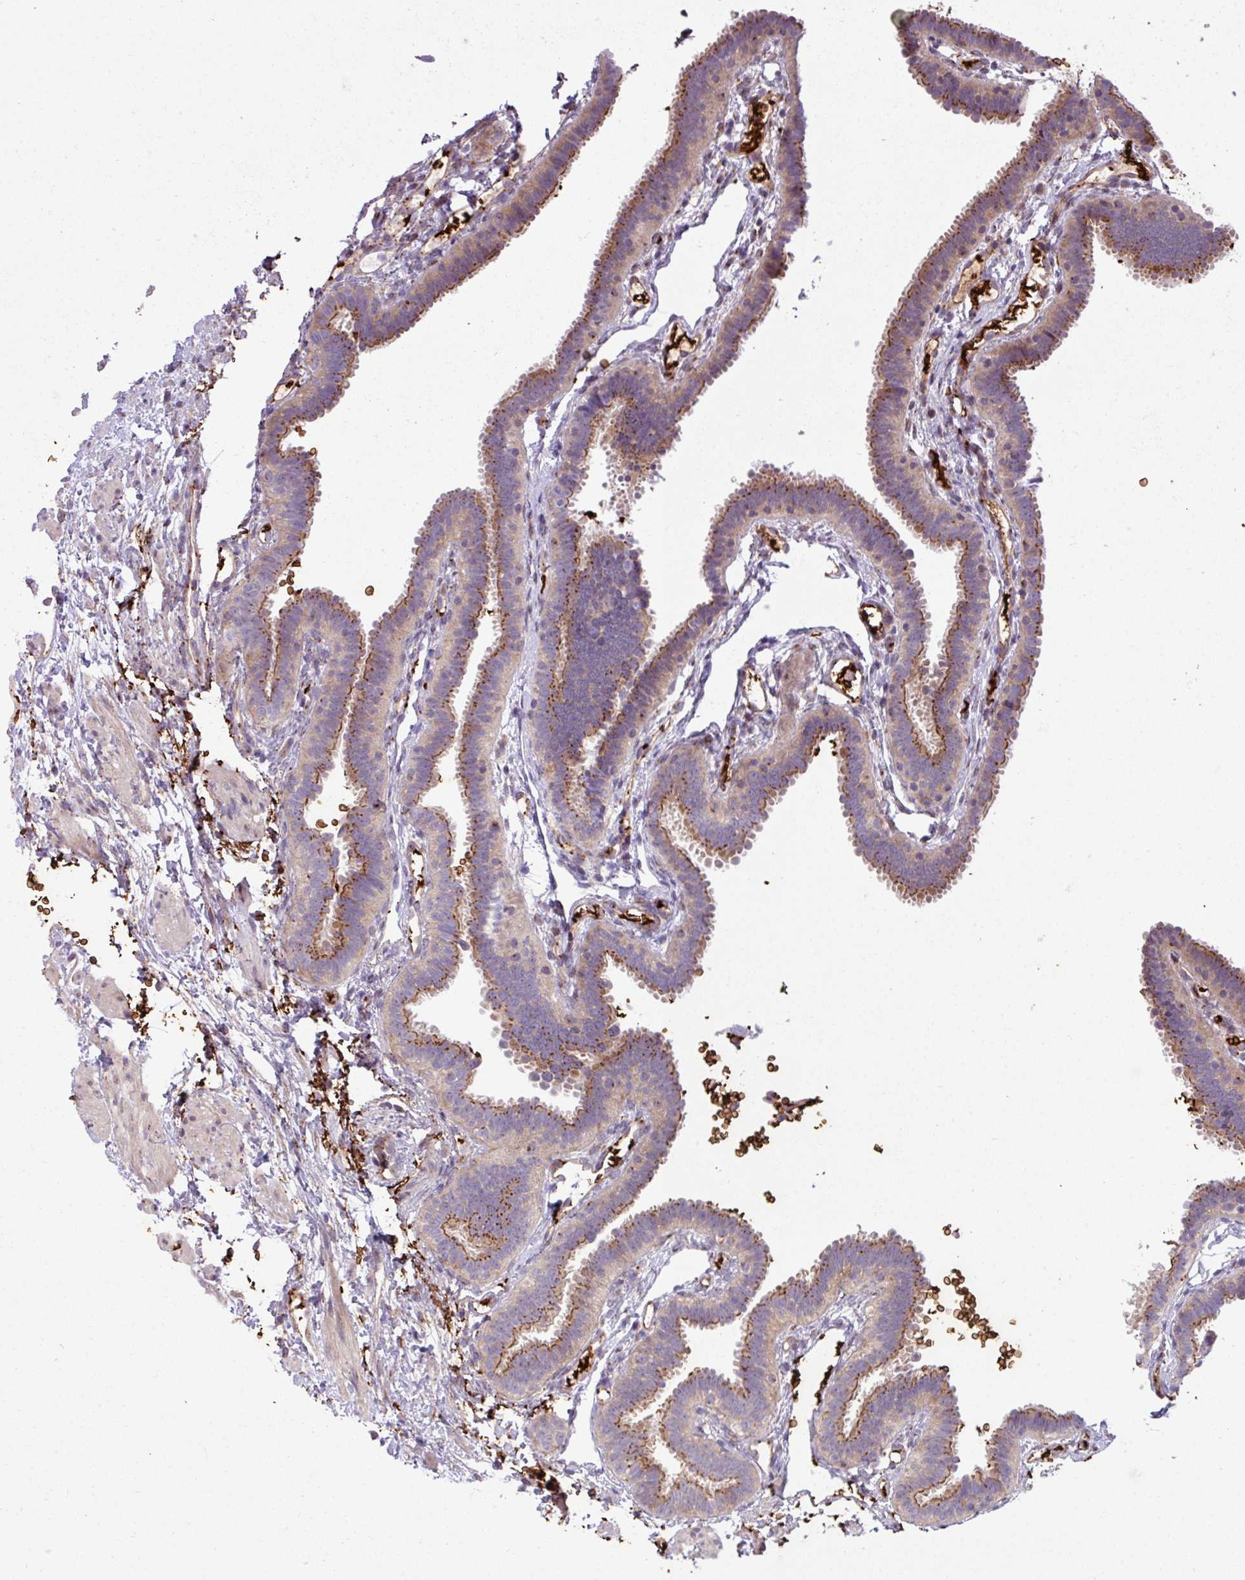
{"staining": {"intensity": "moderate", "quantity": "25%-75%", "location": "cytoplasmic/membranous"}, "tissue": "fallopian tube", "cell_type": "Glandular cells", "image_type": "normal", "snomed": [{"axis": "morphology", "description": "Normal tissue, NOS"}, {"axis": "topography", "description": "Fallopian tube"}], "caption": "A high-resolution micrograph shows immunohistochemistry (IHC) staining of benign fallopian tube, which reveals moderate cytoplasmic/membranous positivity in about 25%-75% of glandular cells.", "gene": "RAD21L1", "patient": {"sex": "female", "age": 37}}